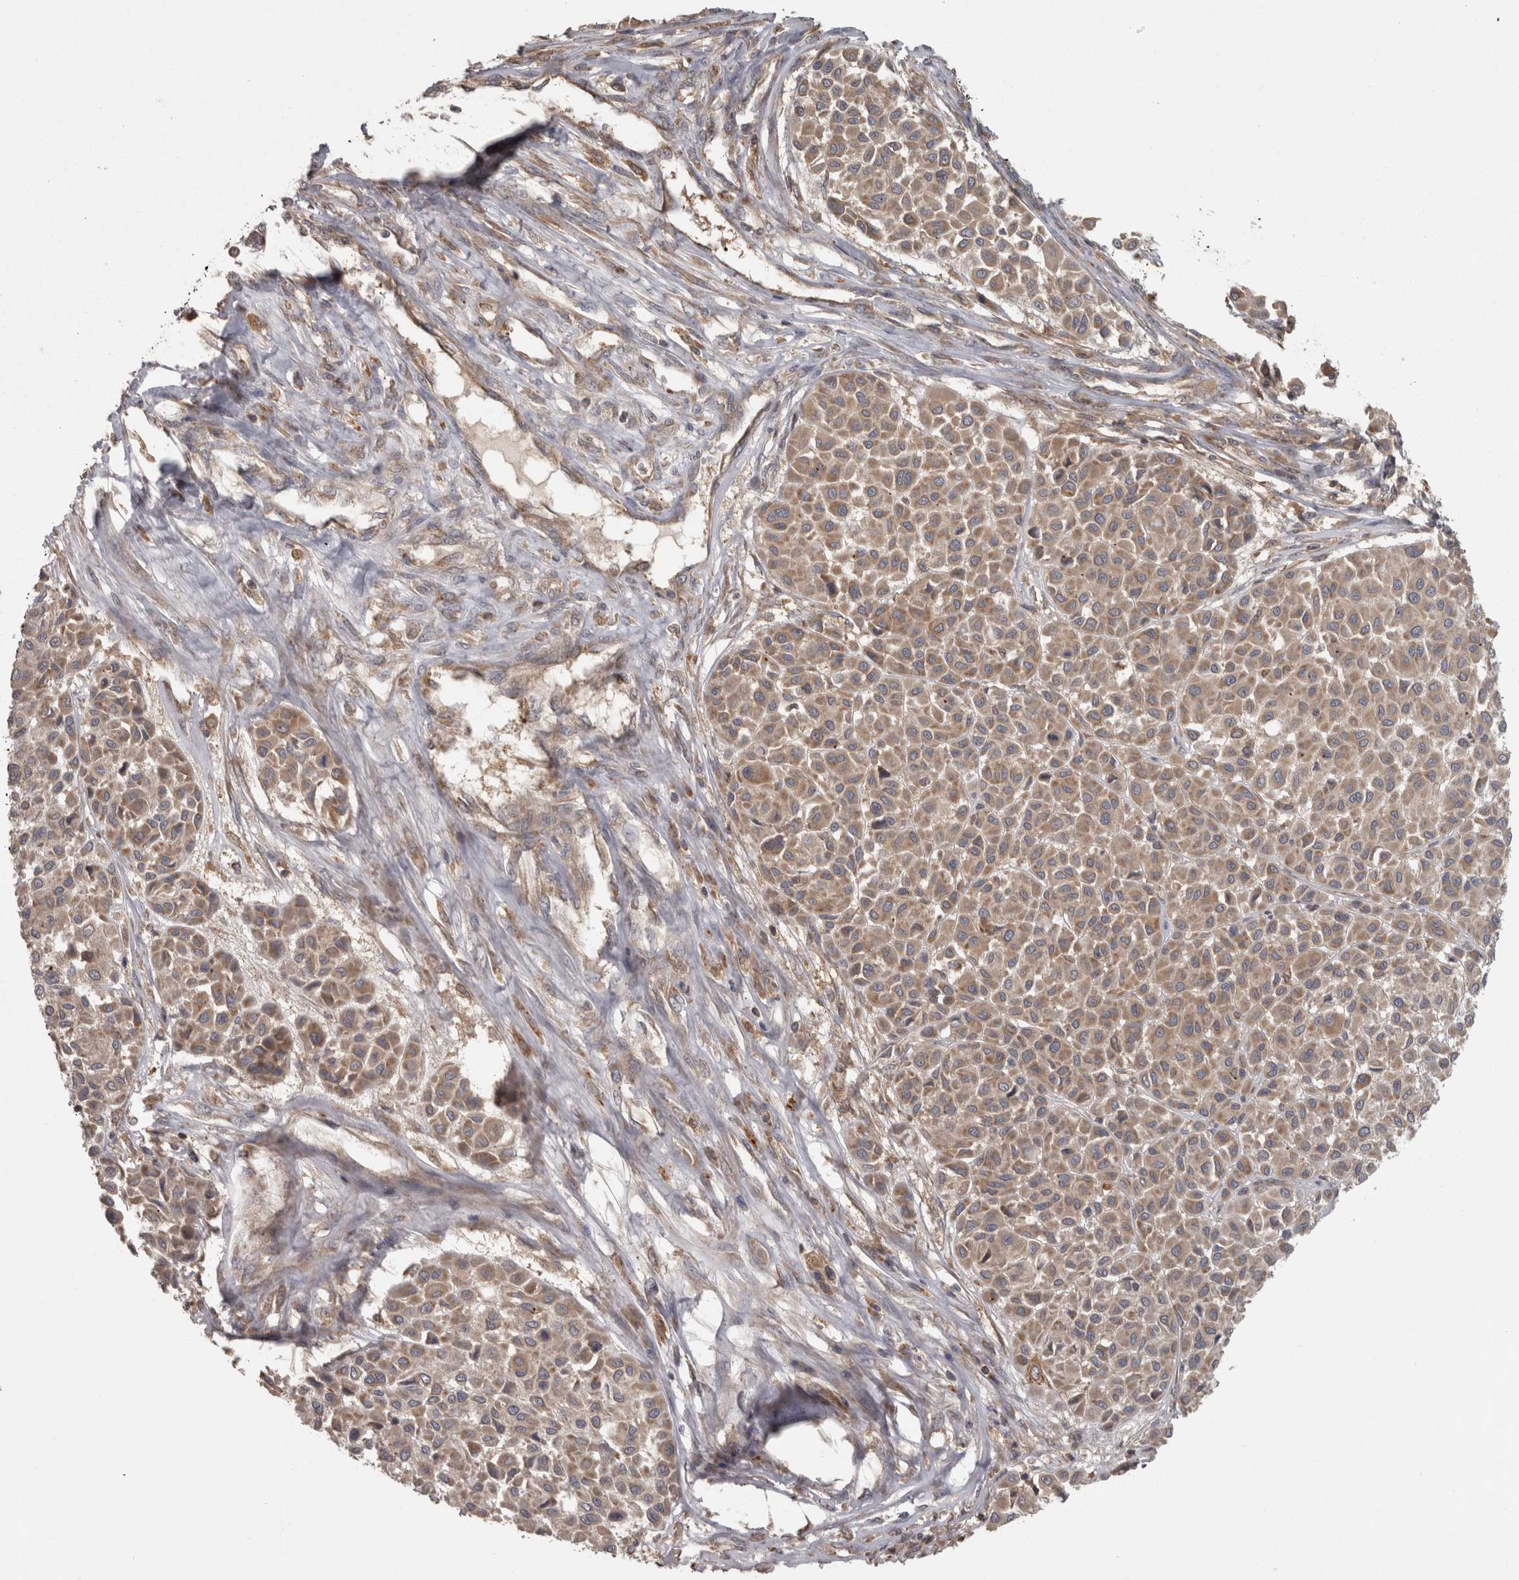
{"staining": {"intensity": "weak", "quantity": ">75%", "location": "cytoplasmic/membranous"}, "tissue": "melanoma", "cell_type": "Tumor cells", "image_type": "cancer", "snomed": [{"axis": "morphology", "description": "Malignant melanoma, Metastatic site"}, {"axis": "topography", "description": "Soft tissue"}], "caption": "Immunohistochemical staining of human melanoma exhibits low levels of weak cytoplasmic/membranous positivity in approximately >75% of tumor cells. (Brightfield microscopy of DAB IHC at high magnification).", "gene": "MICU3", "patient": {"sex": "male", "age": 41}}